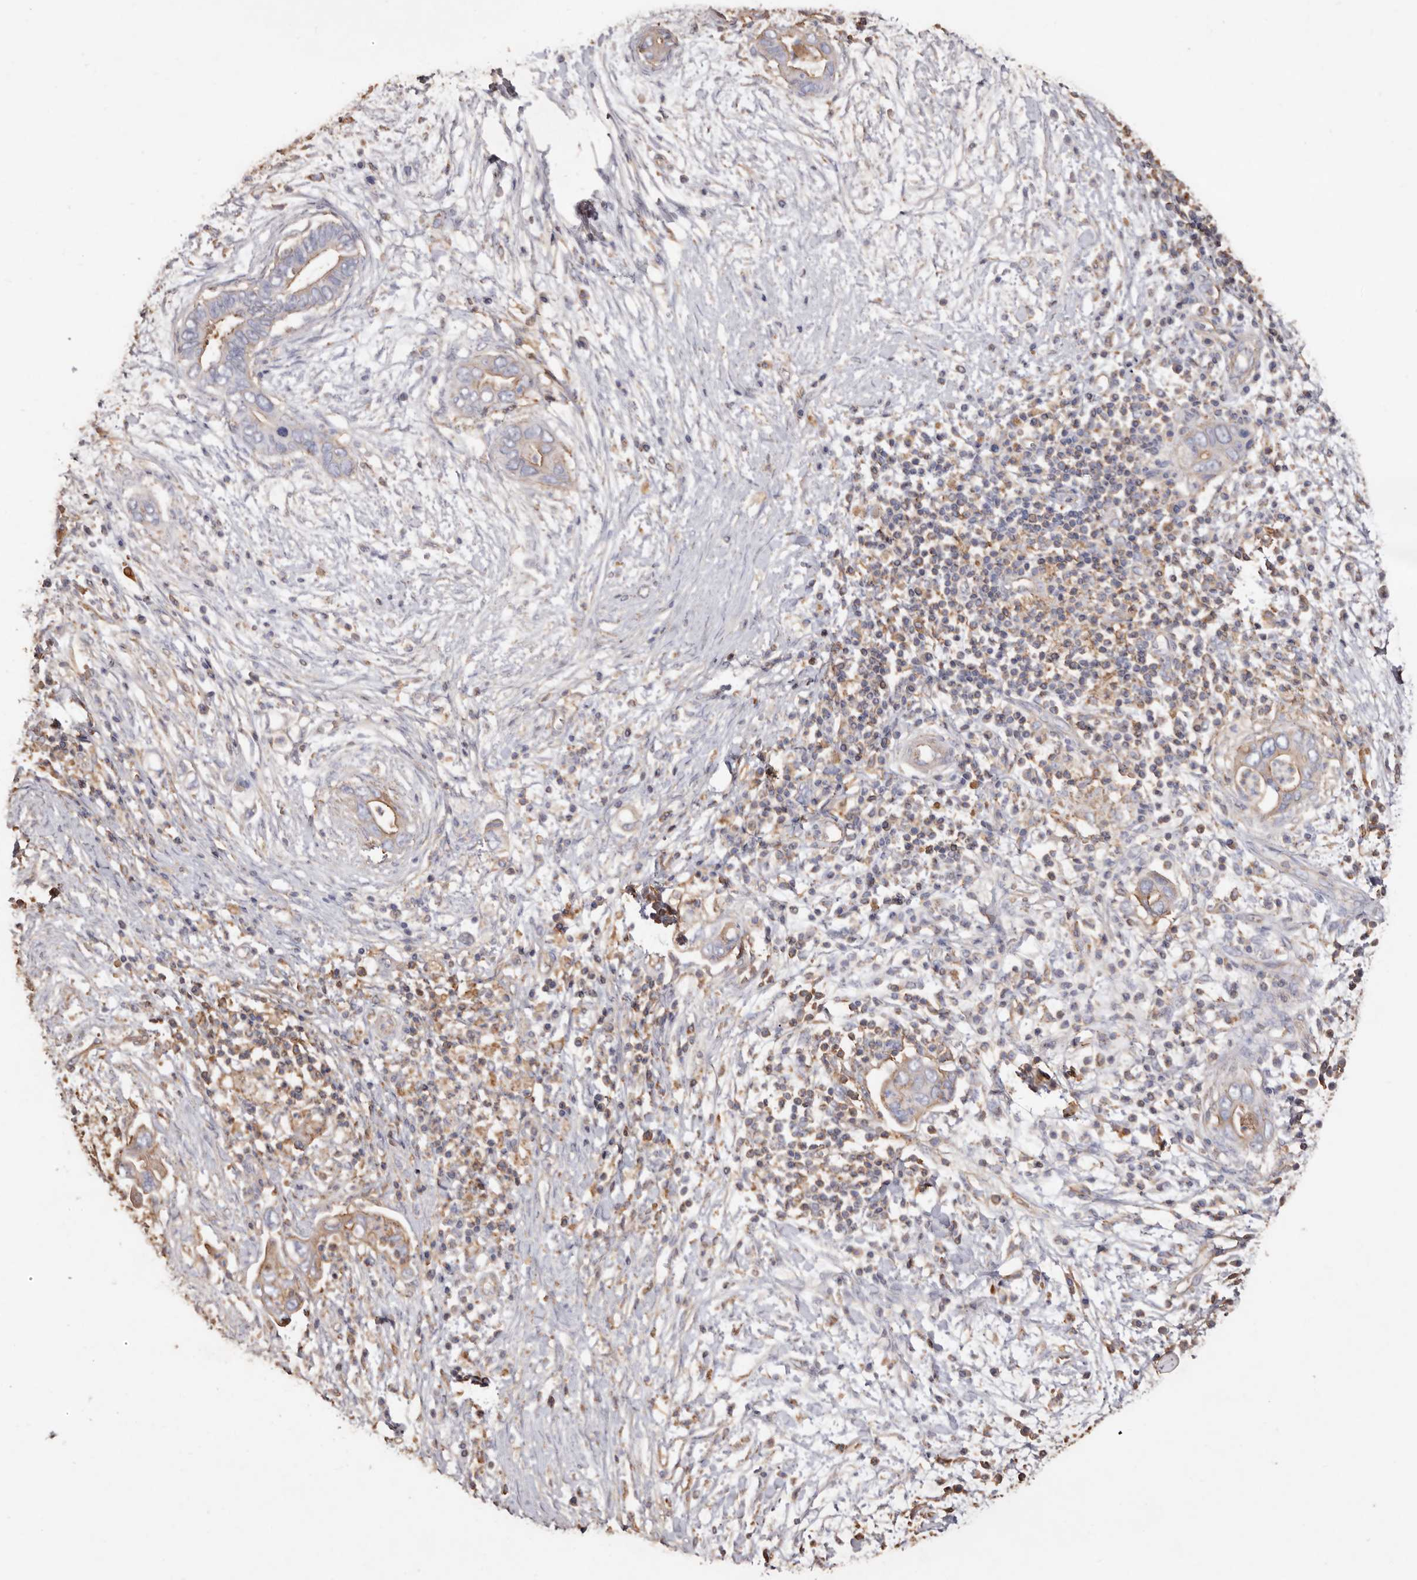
{"staining": {"intensity": "moderate", "quantity": "25%-75%", "location": "cytoplasmic/membranous"}, "tissue": "pancreatic cancer", "cell_type": "Tumor cells", "image_type": "cancer", "snomed": [{"axis": "morphology", "description": "Adenocarcinoma, NOS"}, {"axis": "topography", "description": "Pancreas"}], "caption": "Tumor cells exhibit medium levels of moderate cytoplasmic/membranous positivity in about 25%-75% of cells in human adenocarcinoma (pancreatic). (brown staining indicates protein expression, while blue staining denotes nuclei).", "gene": "COQ8B", "patient": {"sex": "male", "age": 75}}